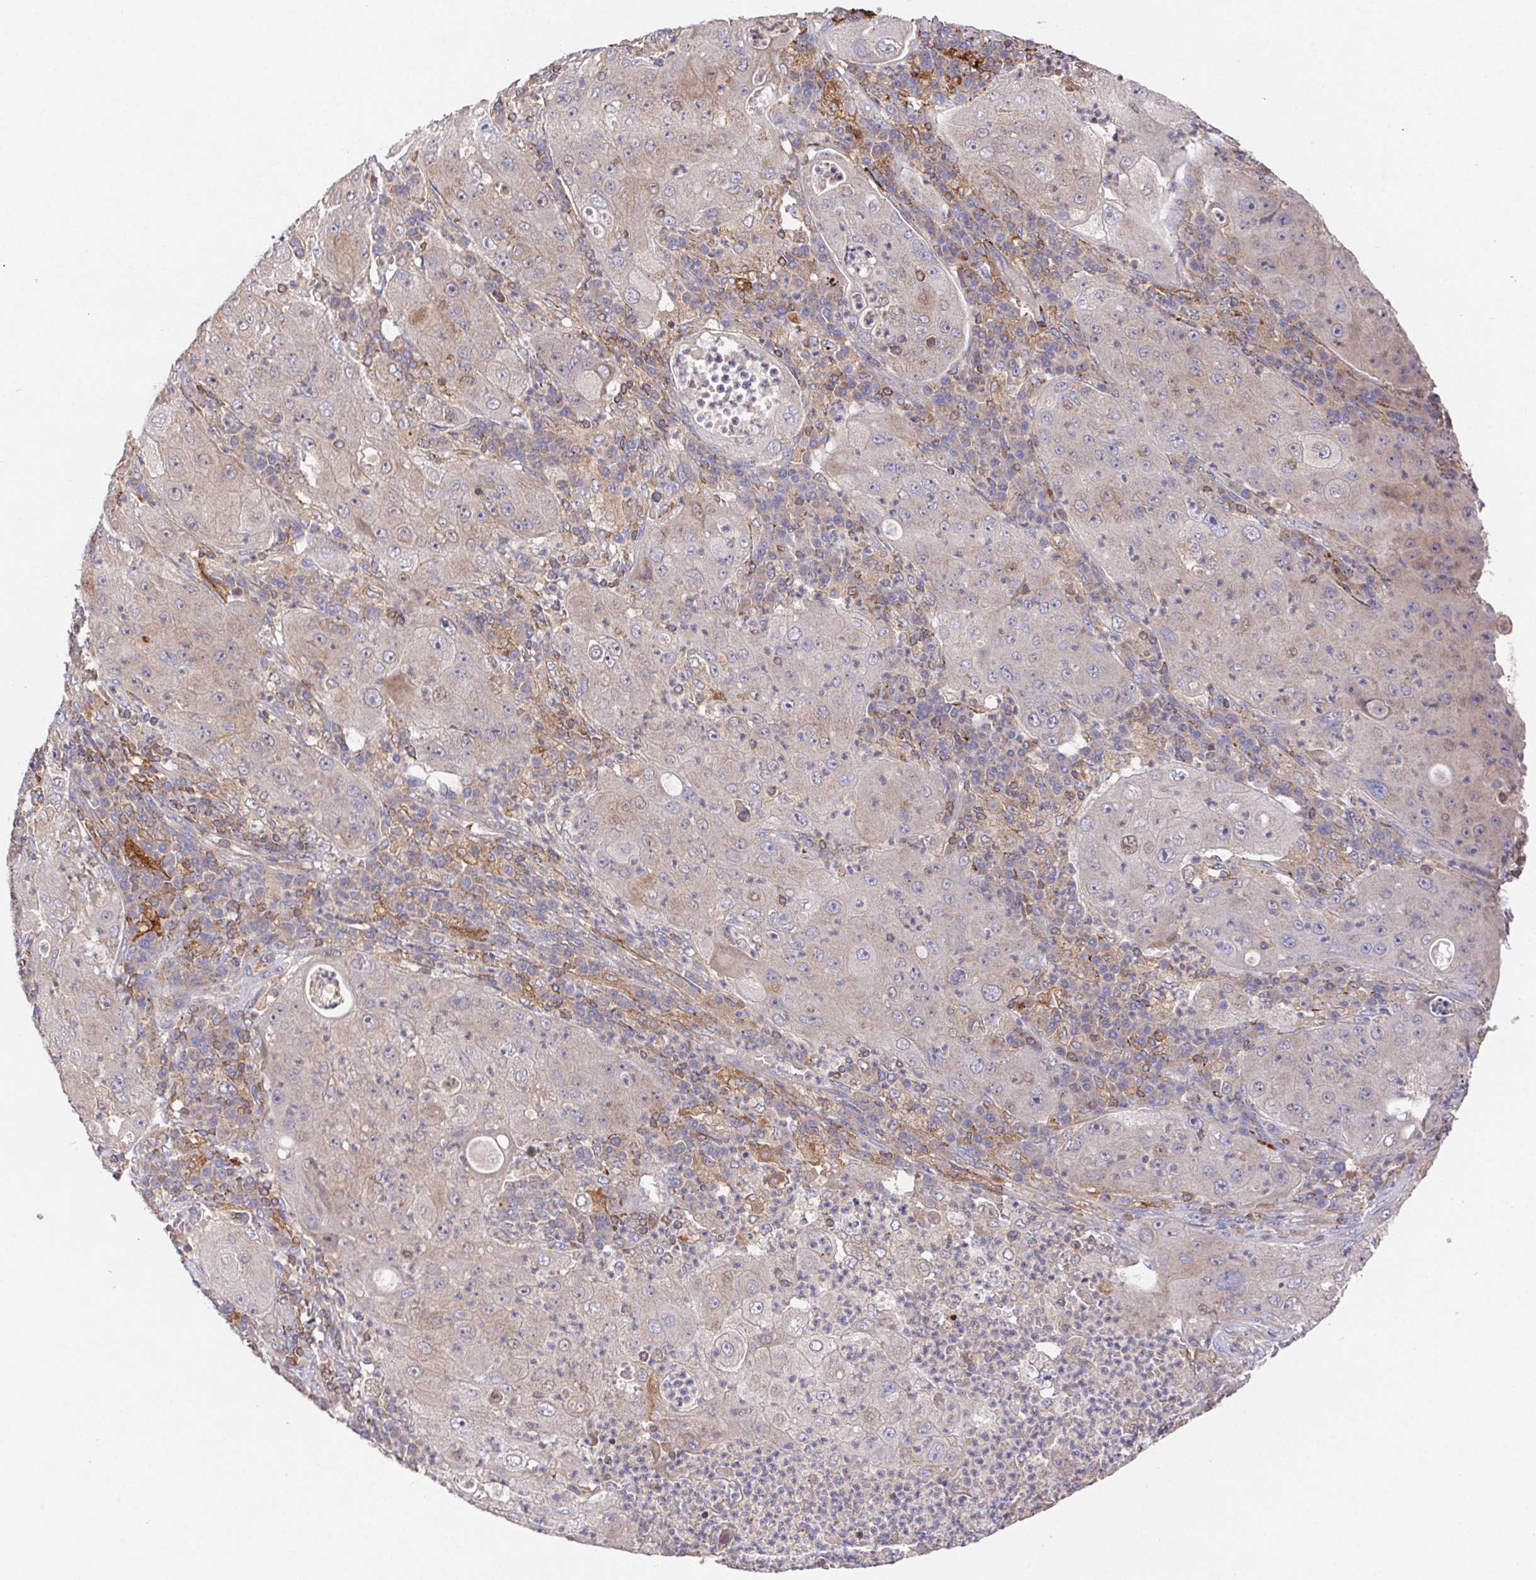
{"staining": {"intensity": "weak", "quantity": "25%-75%", "location": "cytoplasmic/membranous"}, "tissue": "lung cancer", "cell_type": "Tumor cells", "image_type": "cancer", "snomed": [{"axis": "morphology", "description": "Squamous cell carcinoma, NOS"}, {"axis": "topography", "description": "Lung"}], "caption": "Lung cancer was stained to show a protein in brown. There is low levels of weak cytoplasmic/membranous staining in approximately 25%-75% of tumor cells. The protein of interest is shown in brown color, while the nuclei are stained blue.", "gene": "FAM241A", "patient": {"sex": "female", "age": 59}}